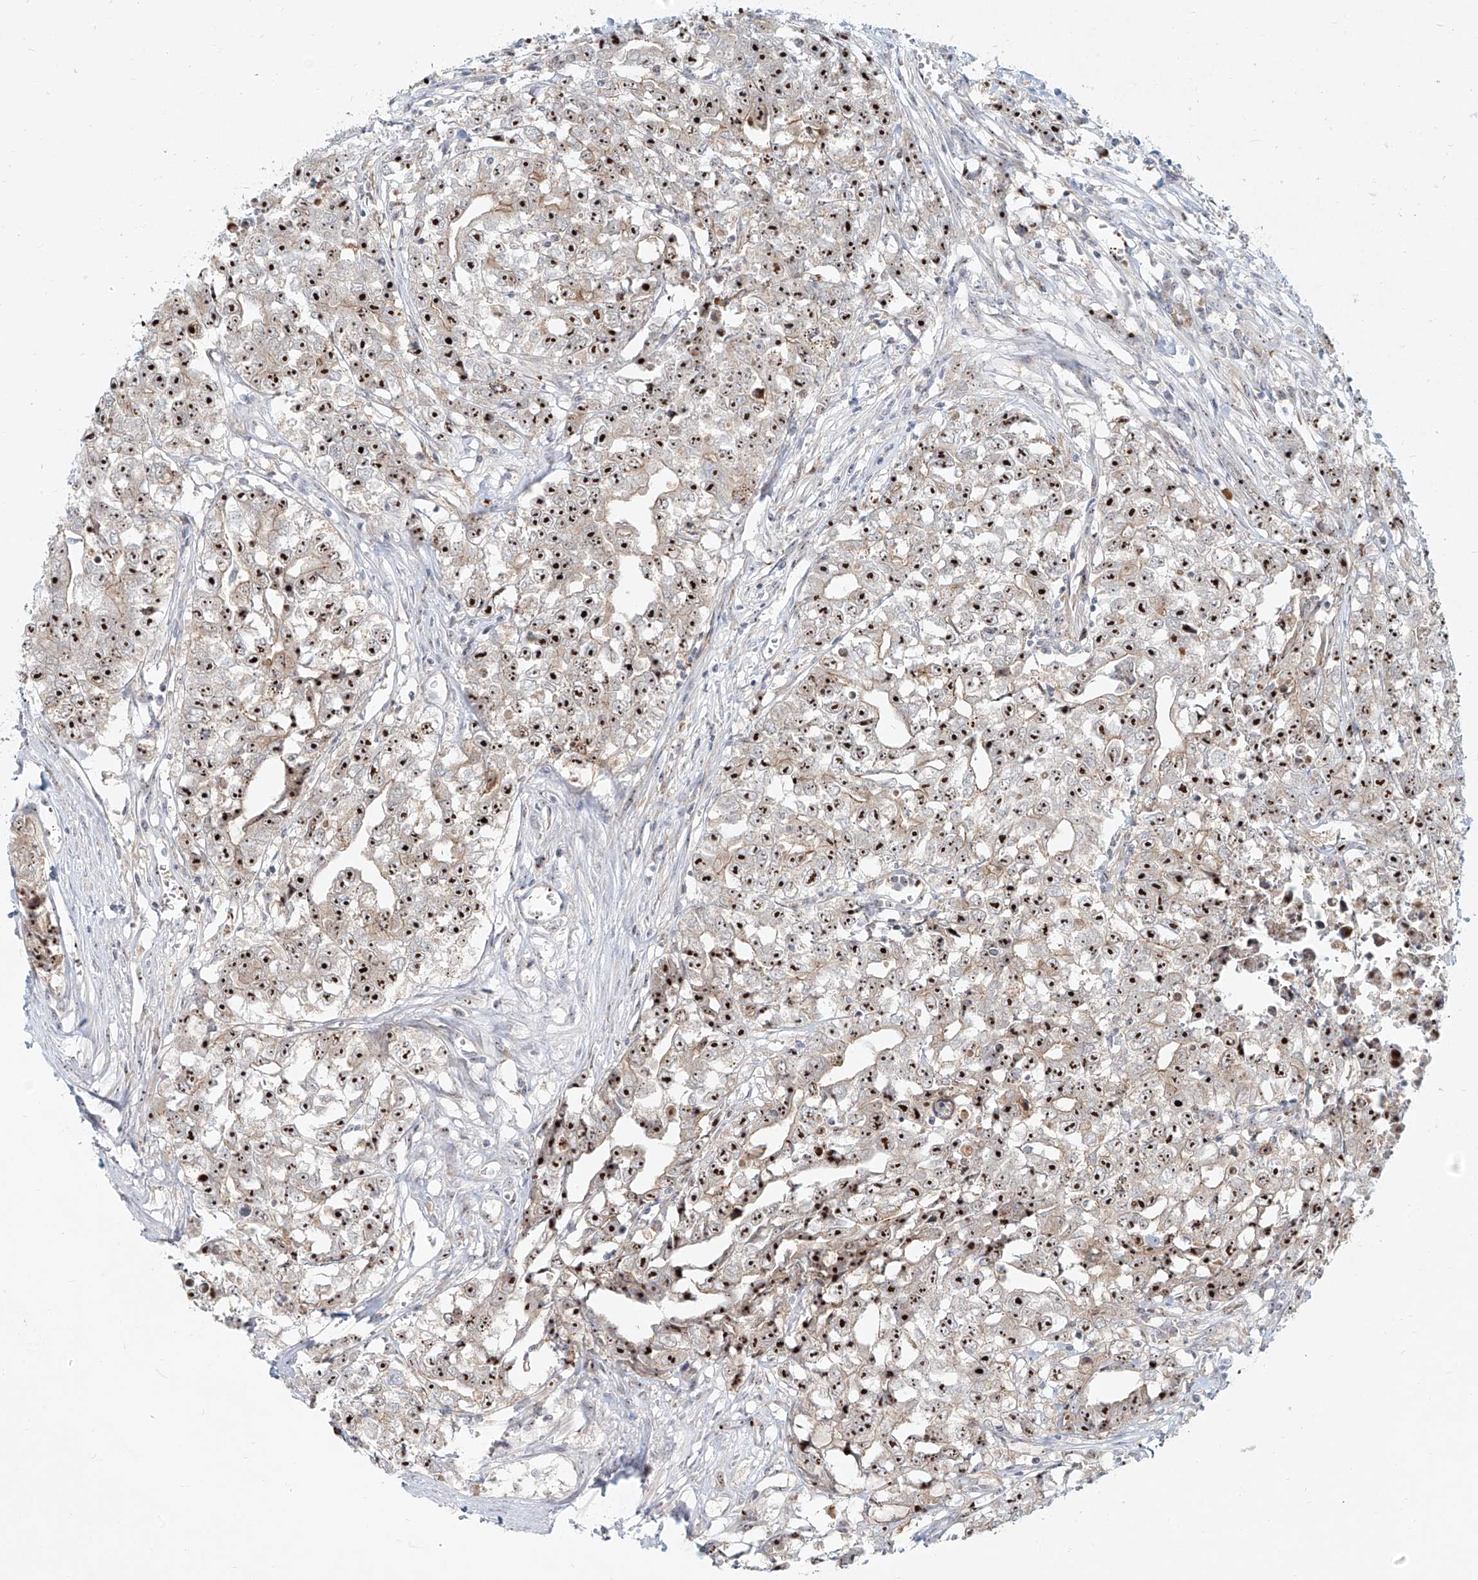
{"staining": {"intensity": "strong", "quantity": ">75%", "location": "nuclear"}, "tissue": "testis cancer", "cell_type": "Tumor cells", "image_type": "cancer", "snomed": [{"axis": "morphology", "description": "Seminoma, NOS"}, {"axis": "morphology", "description": "Carcinoma, Embryonal, NOS"}, {"axis": "topography", "description": "Testis"}], "caption": "Tumor cells exhibit strong nuclear expression in approximately >75% of cells in seminoma (testis).", "gene": "BYSL", "patient": {"sex": "male", "age": 43}}